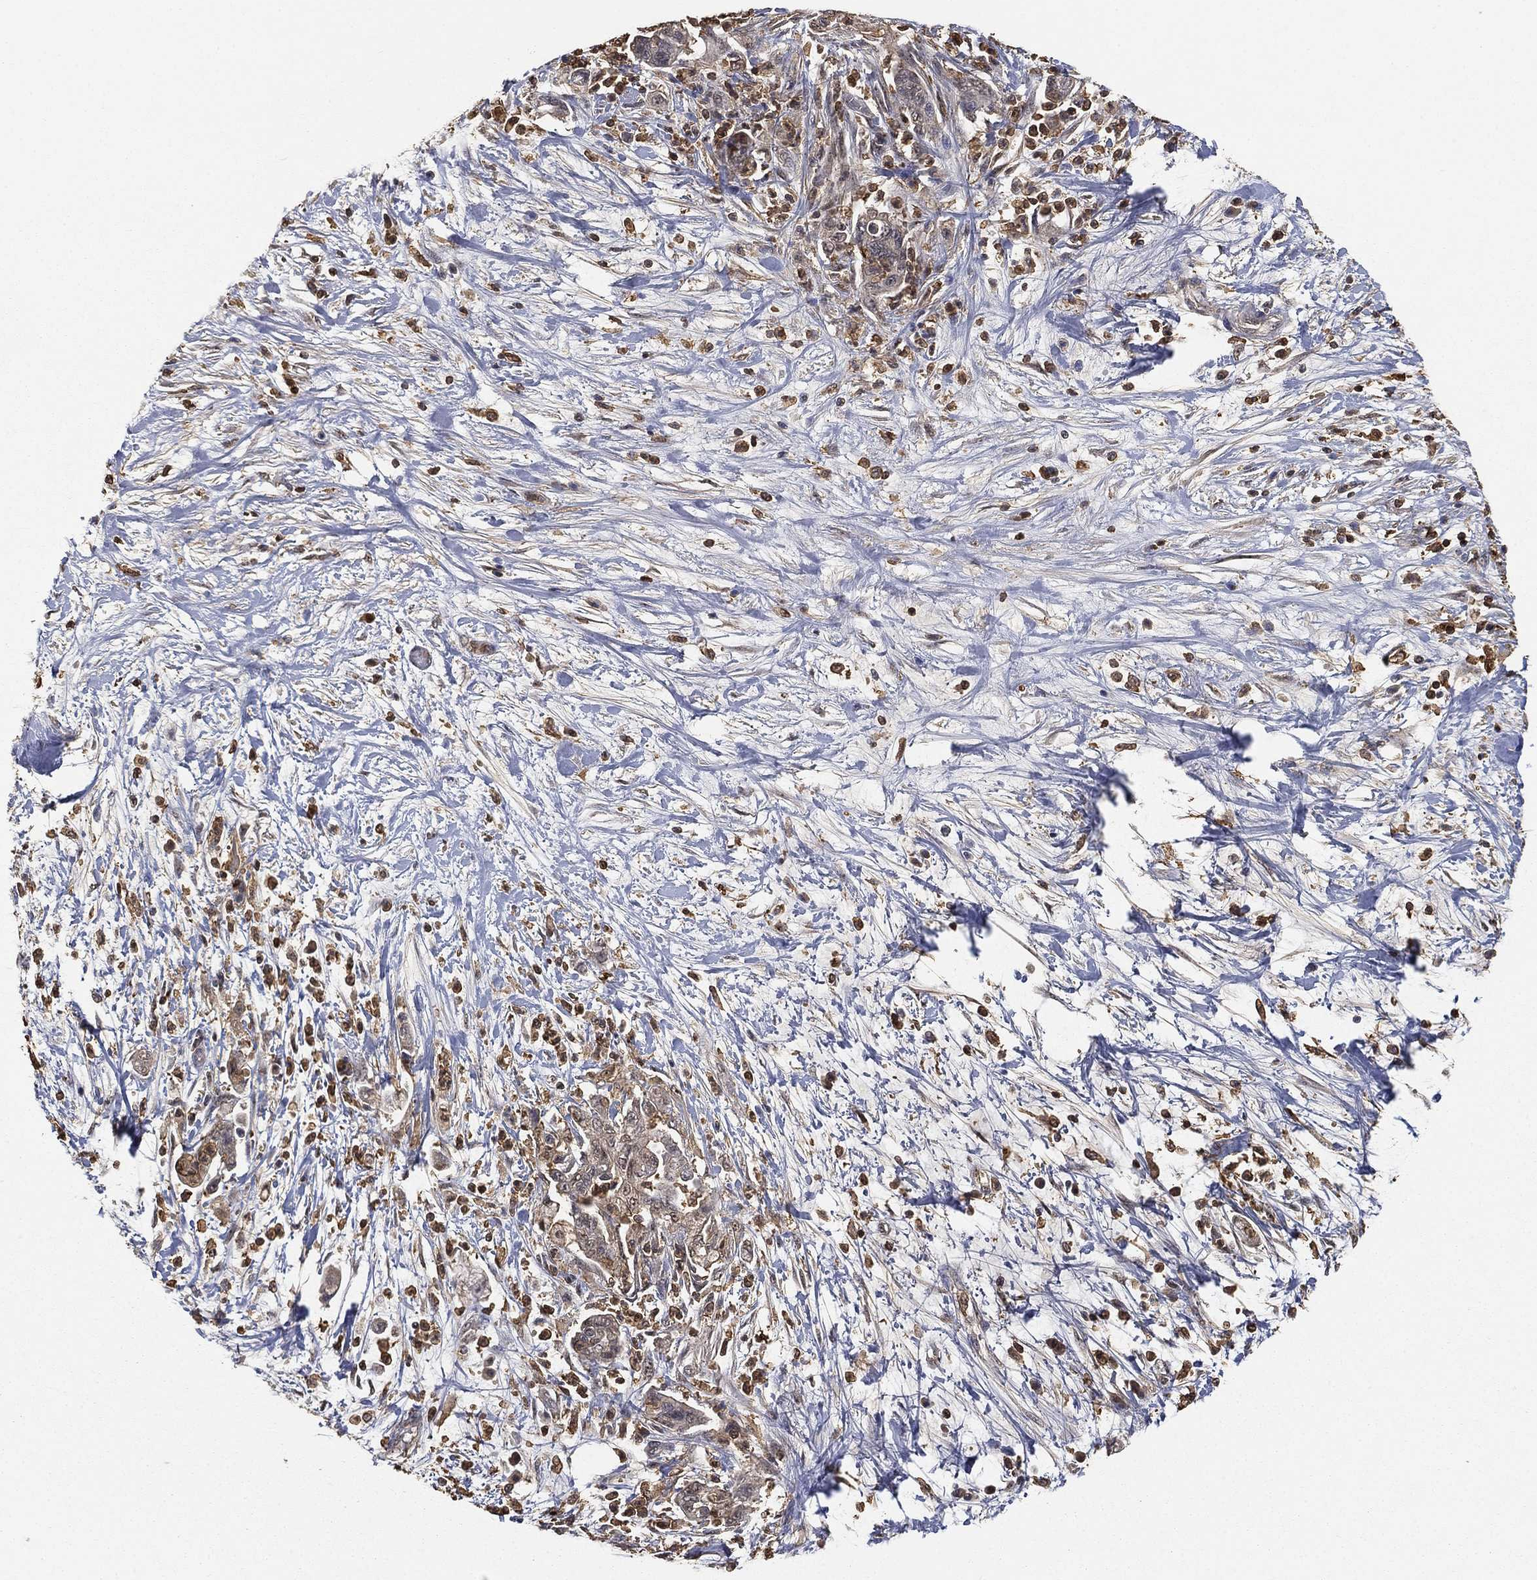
{"staining": {"intensity": "moderate", "quantity": "25%-75%", "location": "cytoplasmic/membranous"}, "tissue": "pancreatic cancer", "cell_type": "Tumor cells", "image_type": "cancer", "snomed": [{"axis": "morphology", "description": "Adenocarcinoma, NOS"}, {"axis": "topography", "description": "Pancreas"}], "caption": "Tumor cells reveal moderate cytoplasmic/membranous expression in about 25%-75% of cells in pancreatic cancer (adenocarcinoma).", "gene": "CRYL1", "patient": {"sex": "female", "age": 73}}